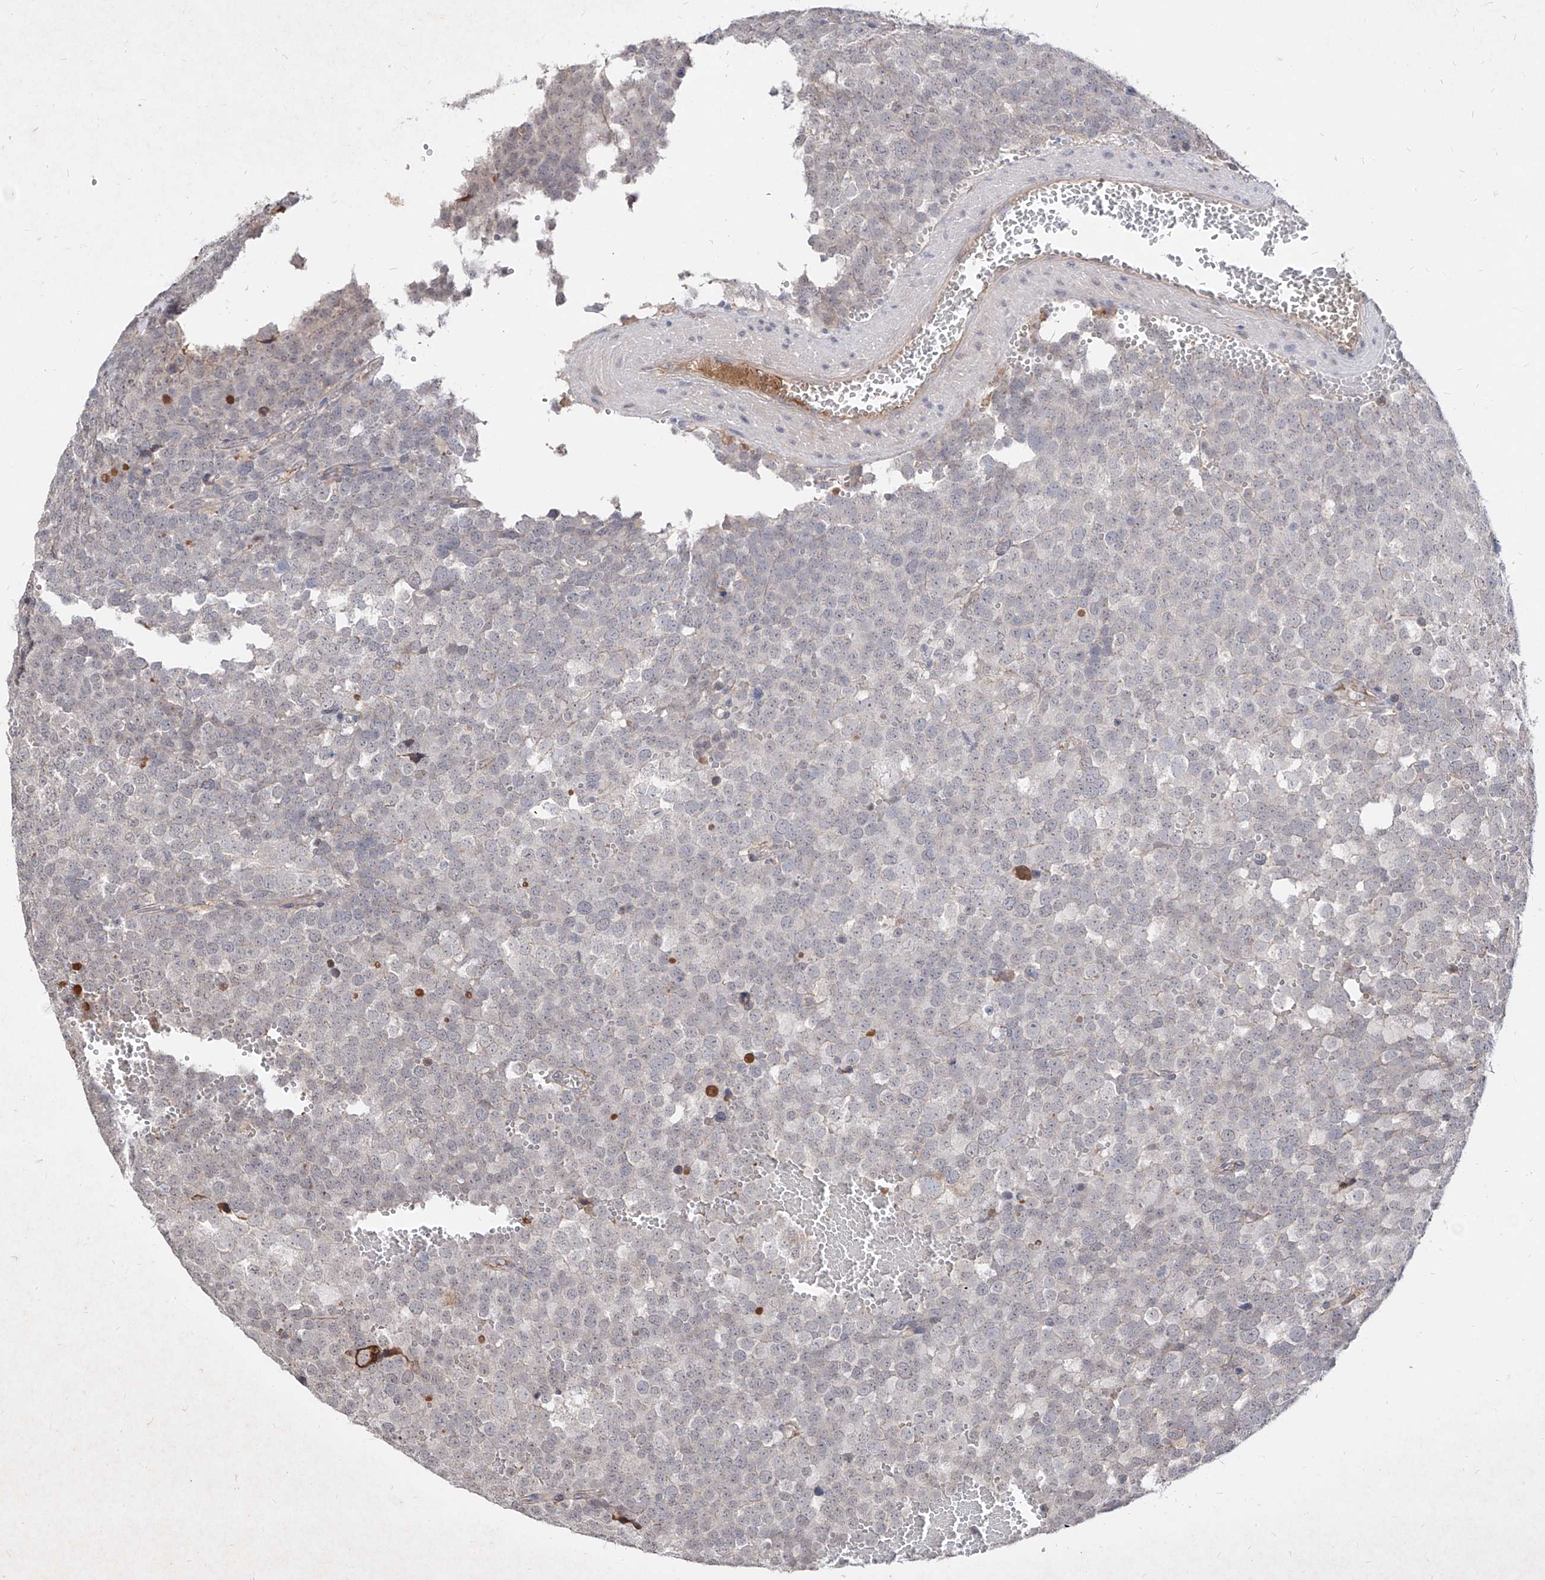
{"staining": {"intensity": "negative", "quantity": "none", "location": "none"}, "tissue": "testis cancer", "cell_type": "Tumor cells", "image_type": "cancer", "snomed": [{"axis": "morphology", "description": "Seminoma, NOS"}, {"axis": "topography", "description": "Testis"}], "caption": "Seminoma (testis) stained for a protein using IHC displays no staining tumor cells.", "gene": "C4A", "patient": {"sex": "male", "age": 71}}